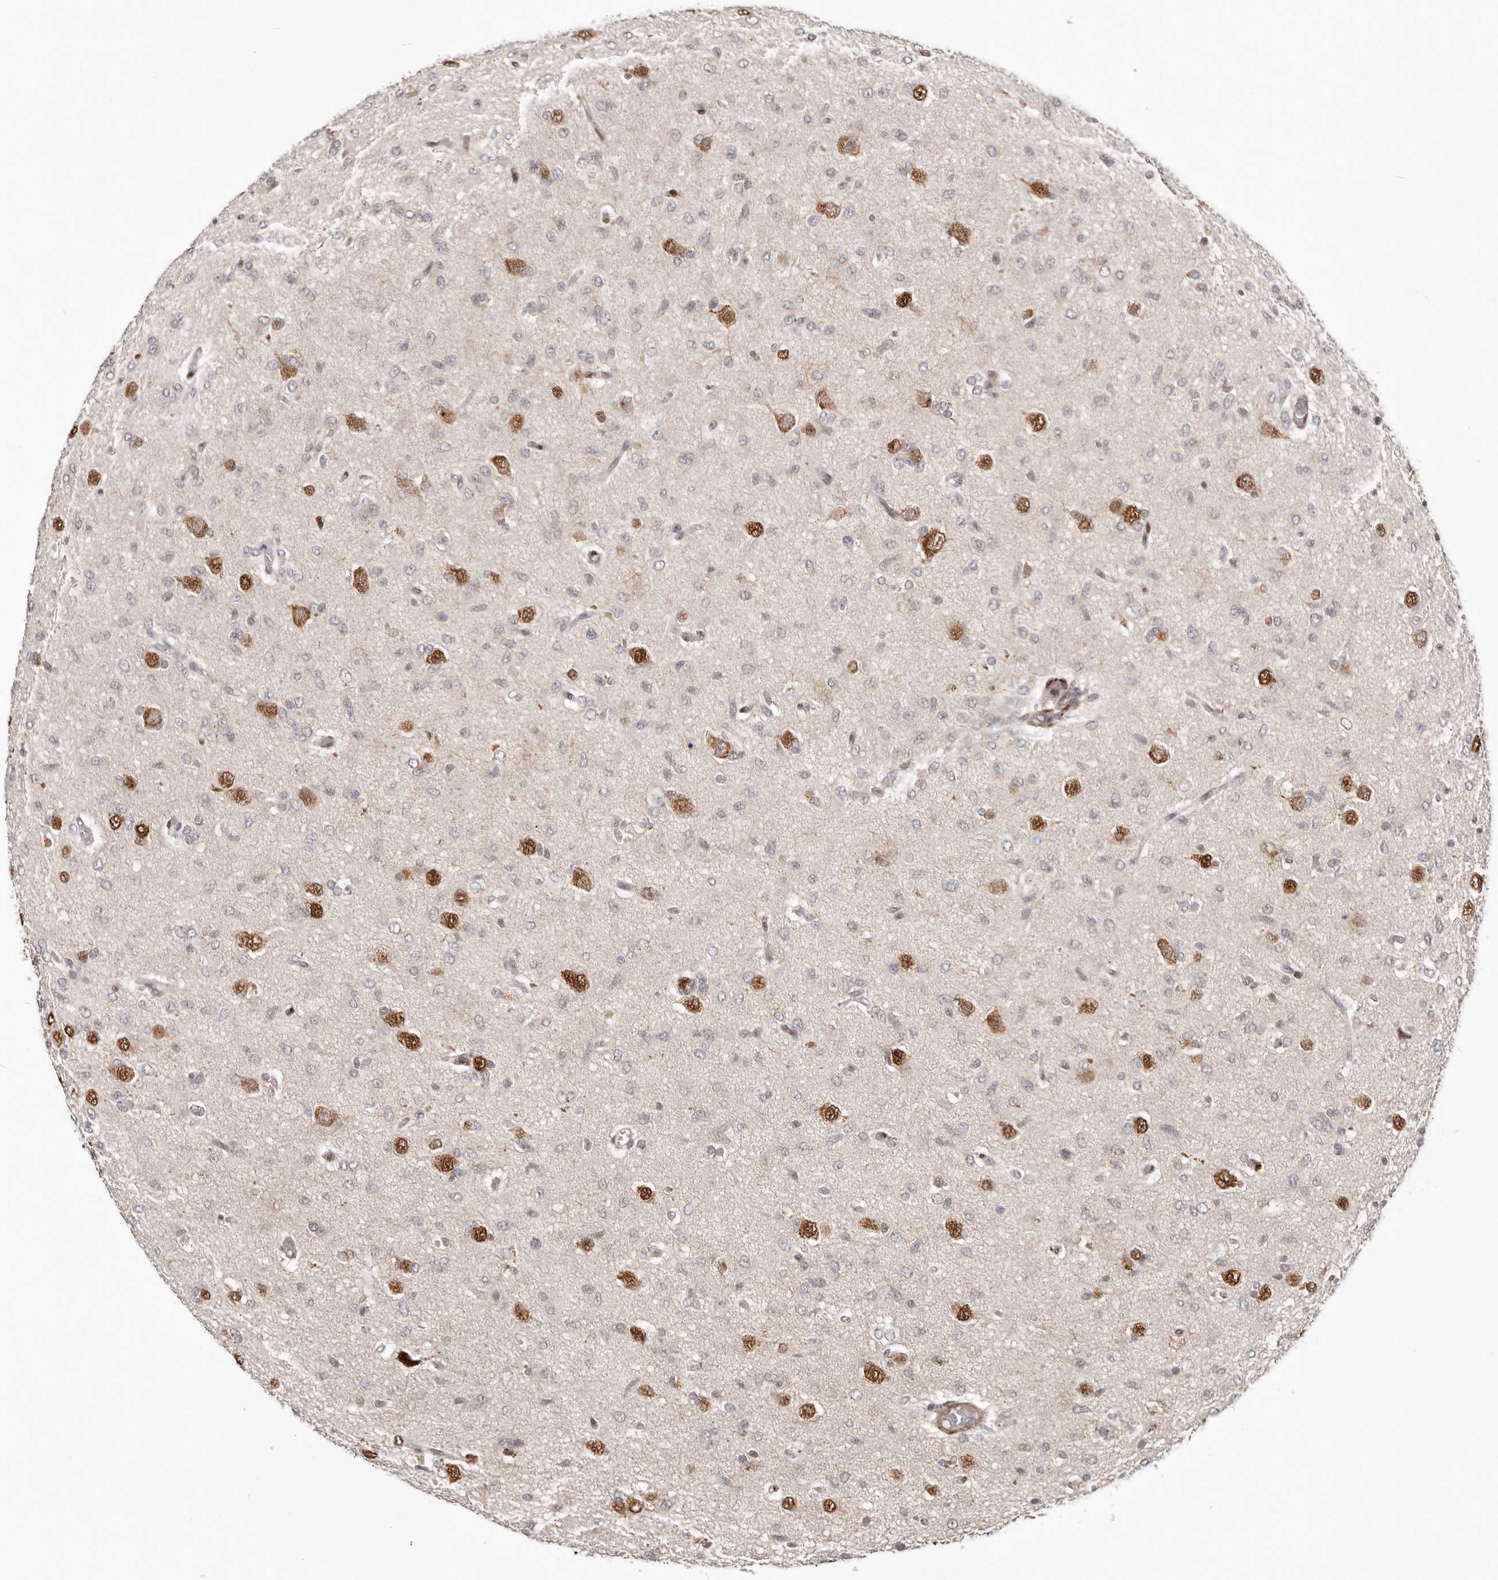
{"staining": {"intensity": "negative", "quantity": "none", "location": "none"}, "tissue": "glioma", "cell_type": "Tumor cells", "image_type": "cancer", "snomed": [{"axis": "morphology", "description": "Glioma, malignant, High grade"}, {"axis": "topography", "description": "Brain"}], "caption": "Image shows no significant protein expression in tumor cells of malignant glioma (high-grade).", "gene": "SMAD7", "patient": {"sex": "female", "age": 59}}